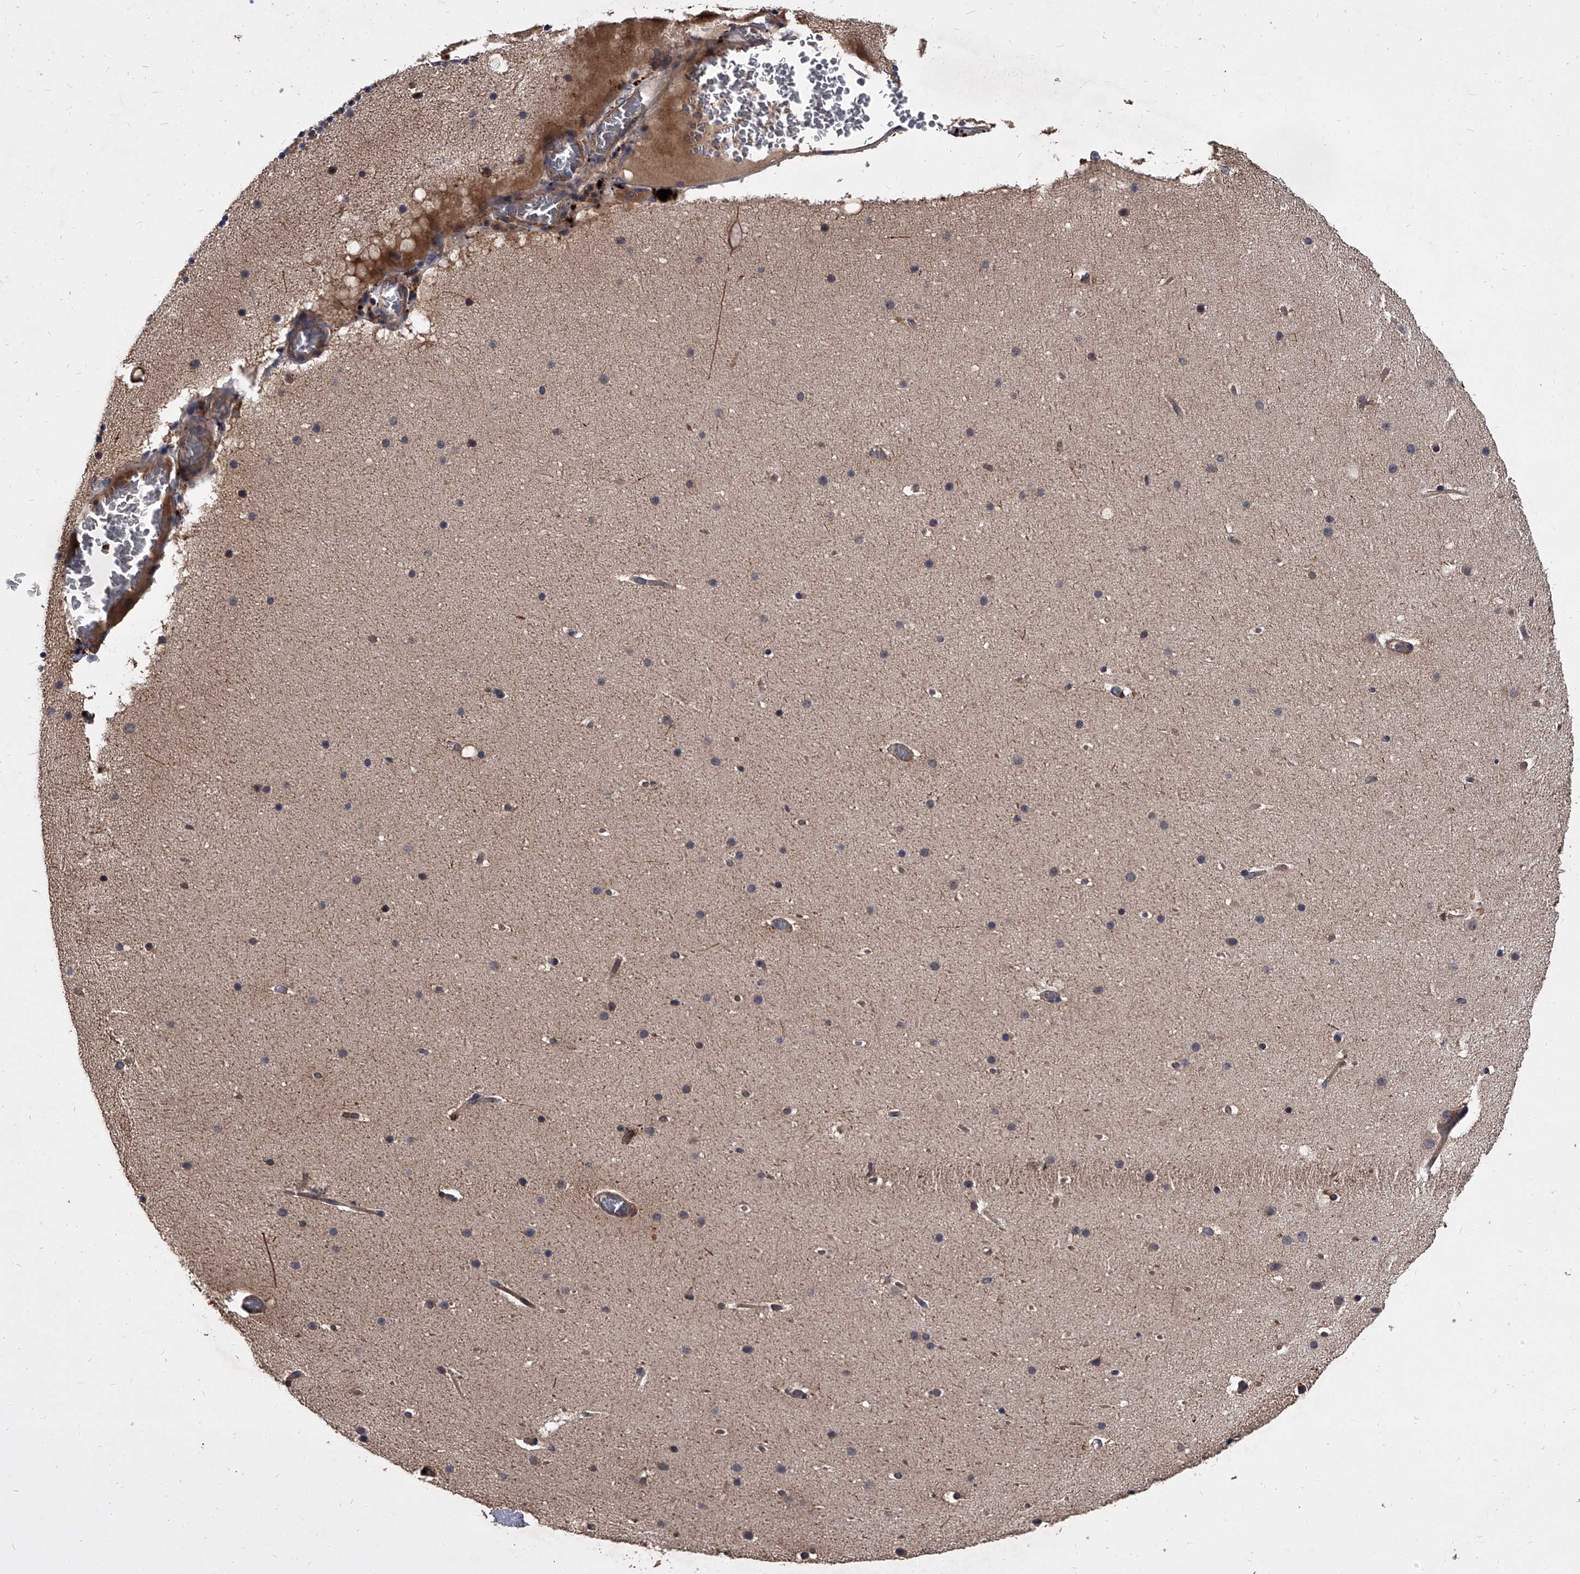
{"staining": {"intensity": "negative", "quantity": "none", "location": "none"}, "tissue": "cerebellum", "cell_type": "Cells in granular layer", "image_type": "normal", "snomed": [{"axis": "morphology", "description": "Normal tissue, NOS"}, {"axis": "topography", "description": "Cerebellum"}], "caption": "Histopathology image shows no protein staining in cells in granular layer of benign cerebellum.", "gene": "STK36", "patient": {"sex": "male", "age": 57}}